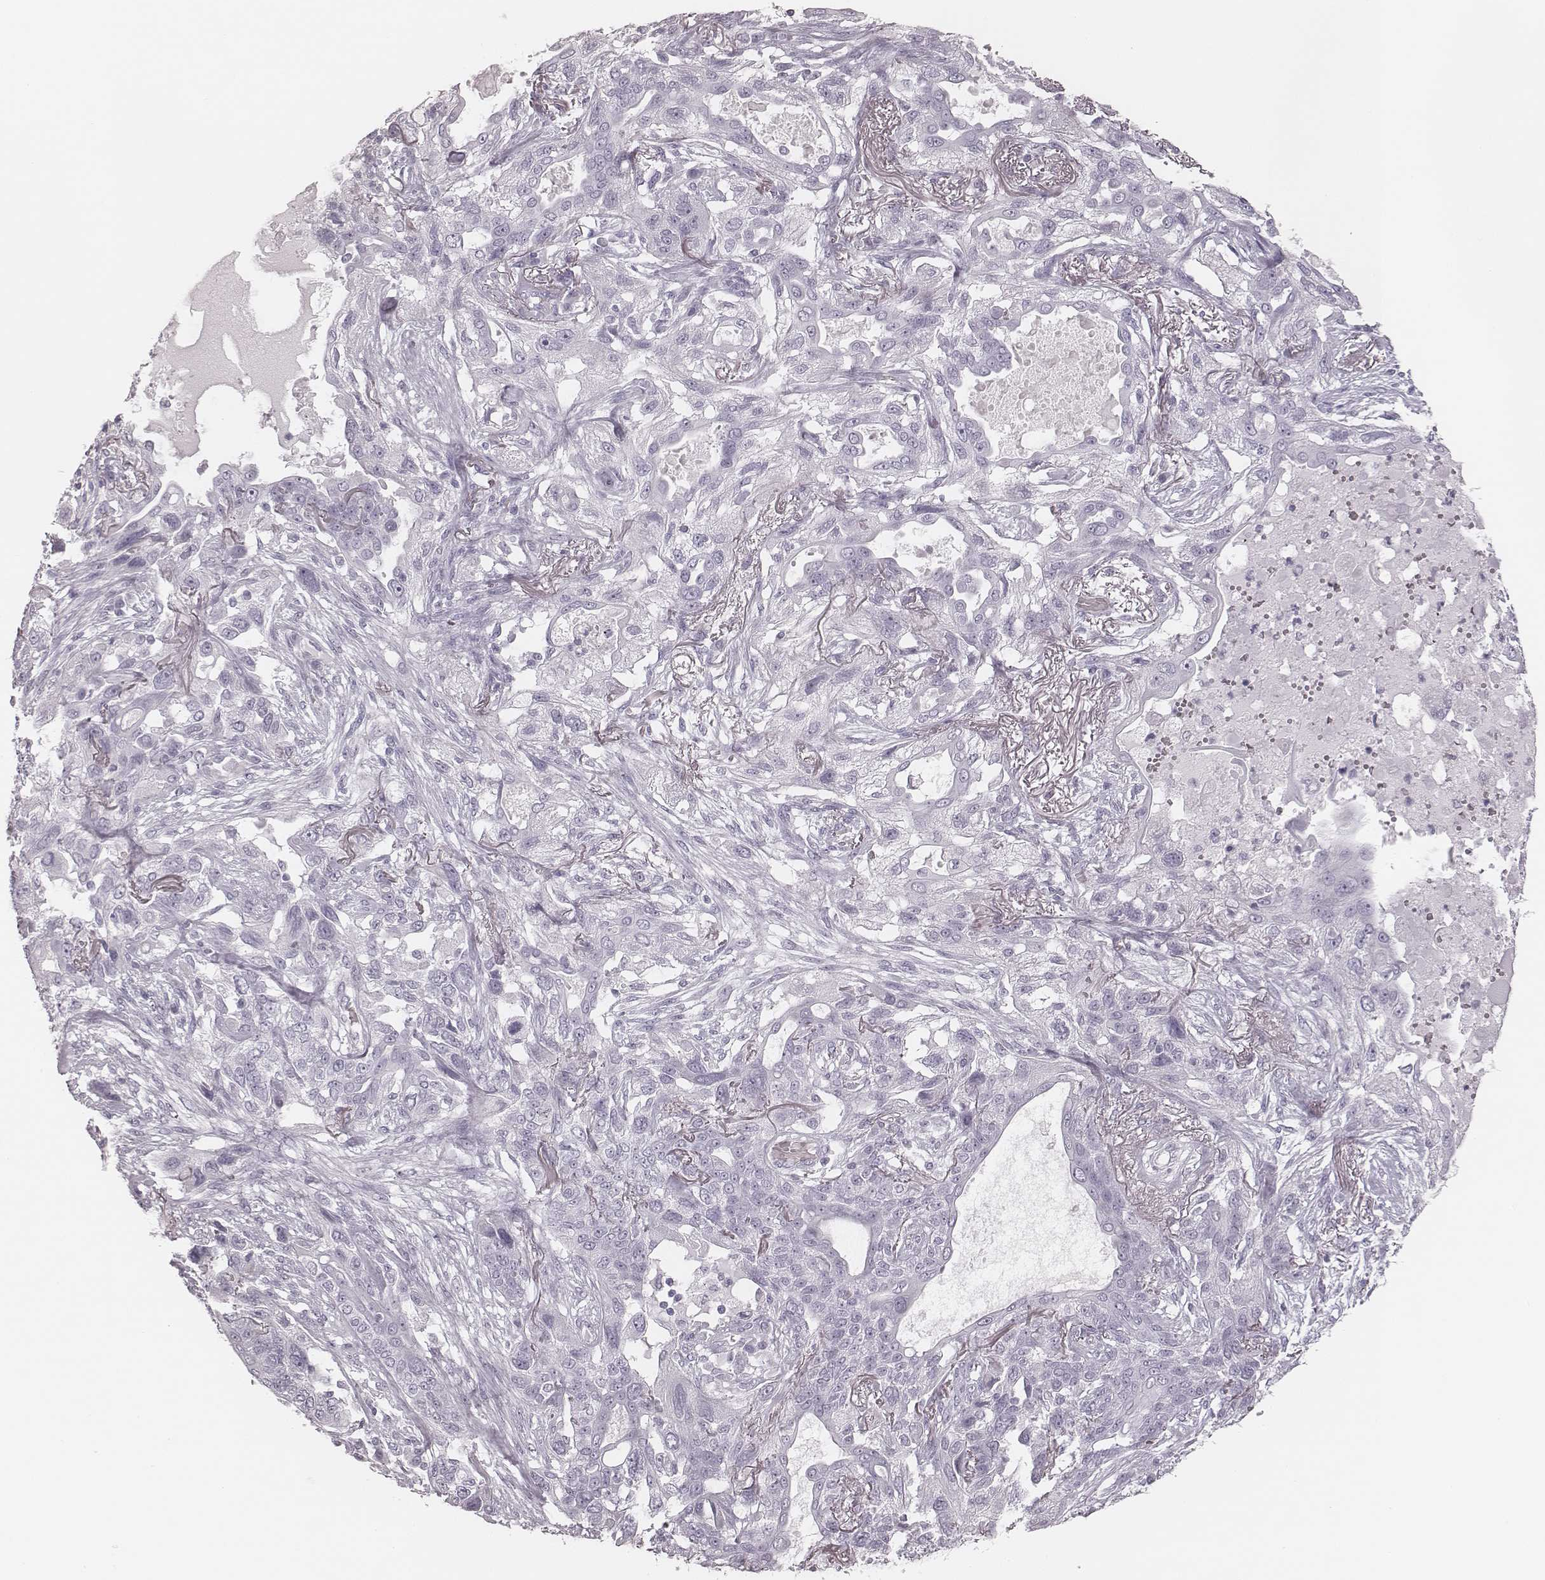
{"staining": {"intensity": "negative", "quantity": "none", "location": "none"}, "tissue": "lung cancer", "cell_type": "Tumor cells", "image_type": "cancer", "snomed": [{"axis": "morphology", "description": "Squamous cell carcinoma, NOS"}, {"axis": "topography", "description": "Lung"}], "caption": "Tumor cells show no significant staining in lung cancer. The staining was performed using DAB to visualize the protein expression in brown, while the nuclei were stained in blue with hematoxylin (Magnification: 20x).", "gene": "MSX1", "patient": {"sex": "female", "age": 70}}